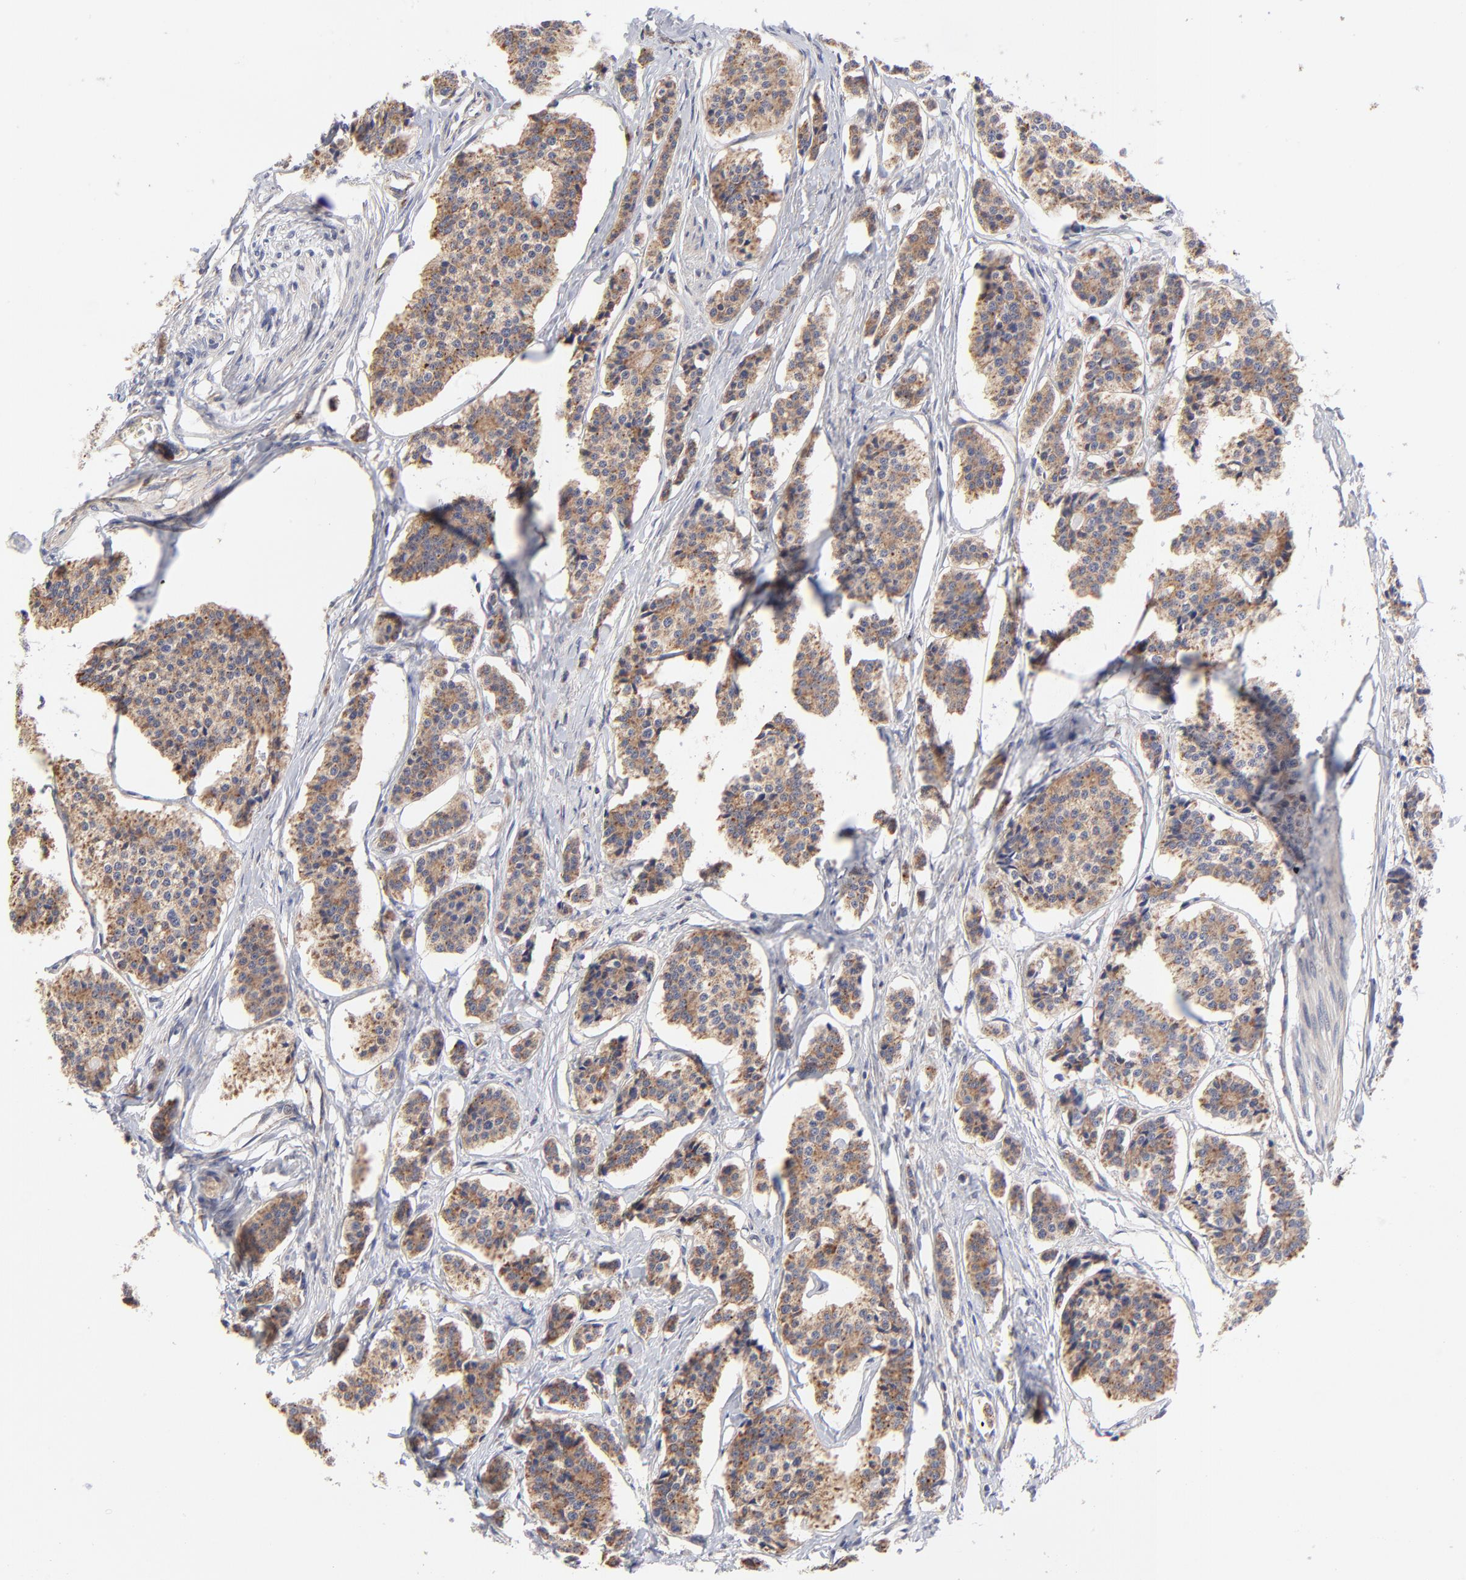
{"staining": {"intensity": "moderate", "quantity": "25%-75%", "location": "cytoplasmic/membranous"}, "tissue": "carcinoid", "cell_type": "Tumor cells", "image_type": "cancer", "snomed": [{"axis": "morphology", "description": "Carcinoid, malignant, NOS"}, {"axis": "topography", "description": "Small intestine"}], "caption": "Carcinoid stained for a protein demonstrates moderate cytoplasmic/membranous positivity in tumor cells.", "gene": "FBXL12", "patient": {"sex": "male", "age": 63}}